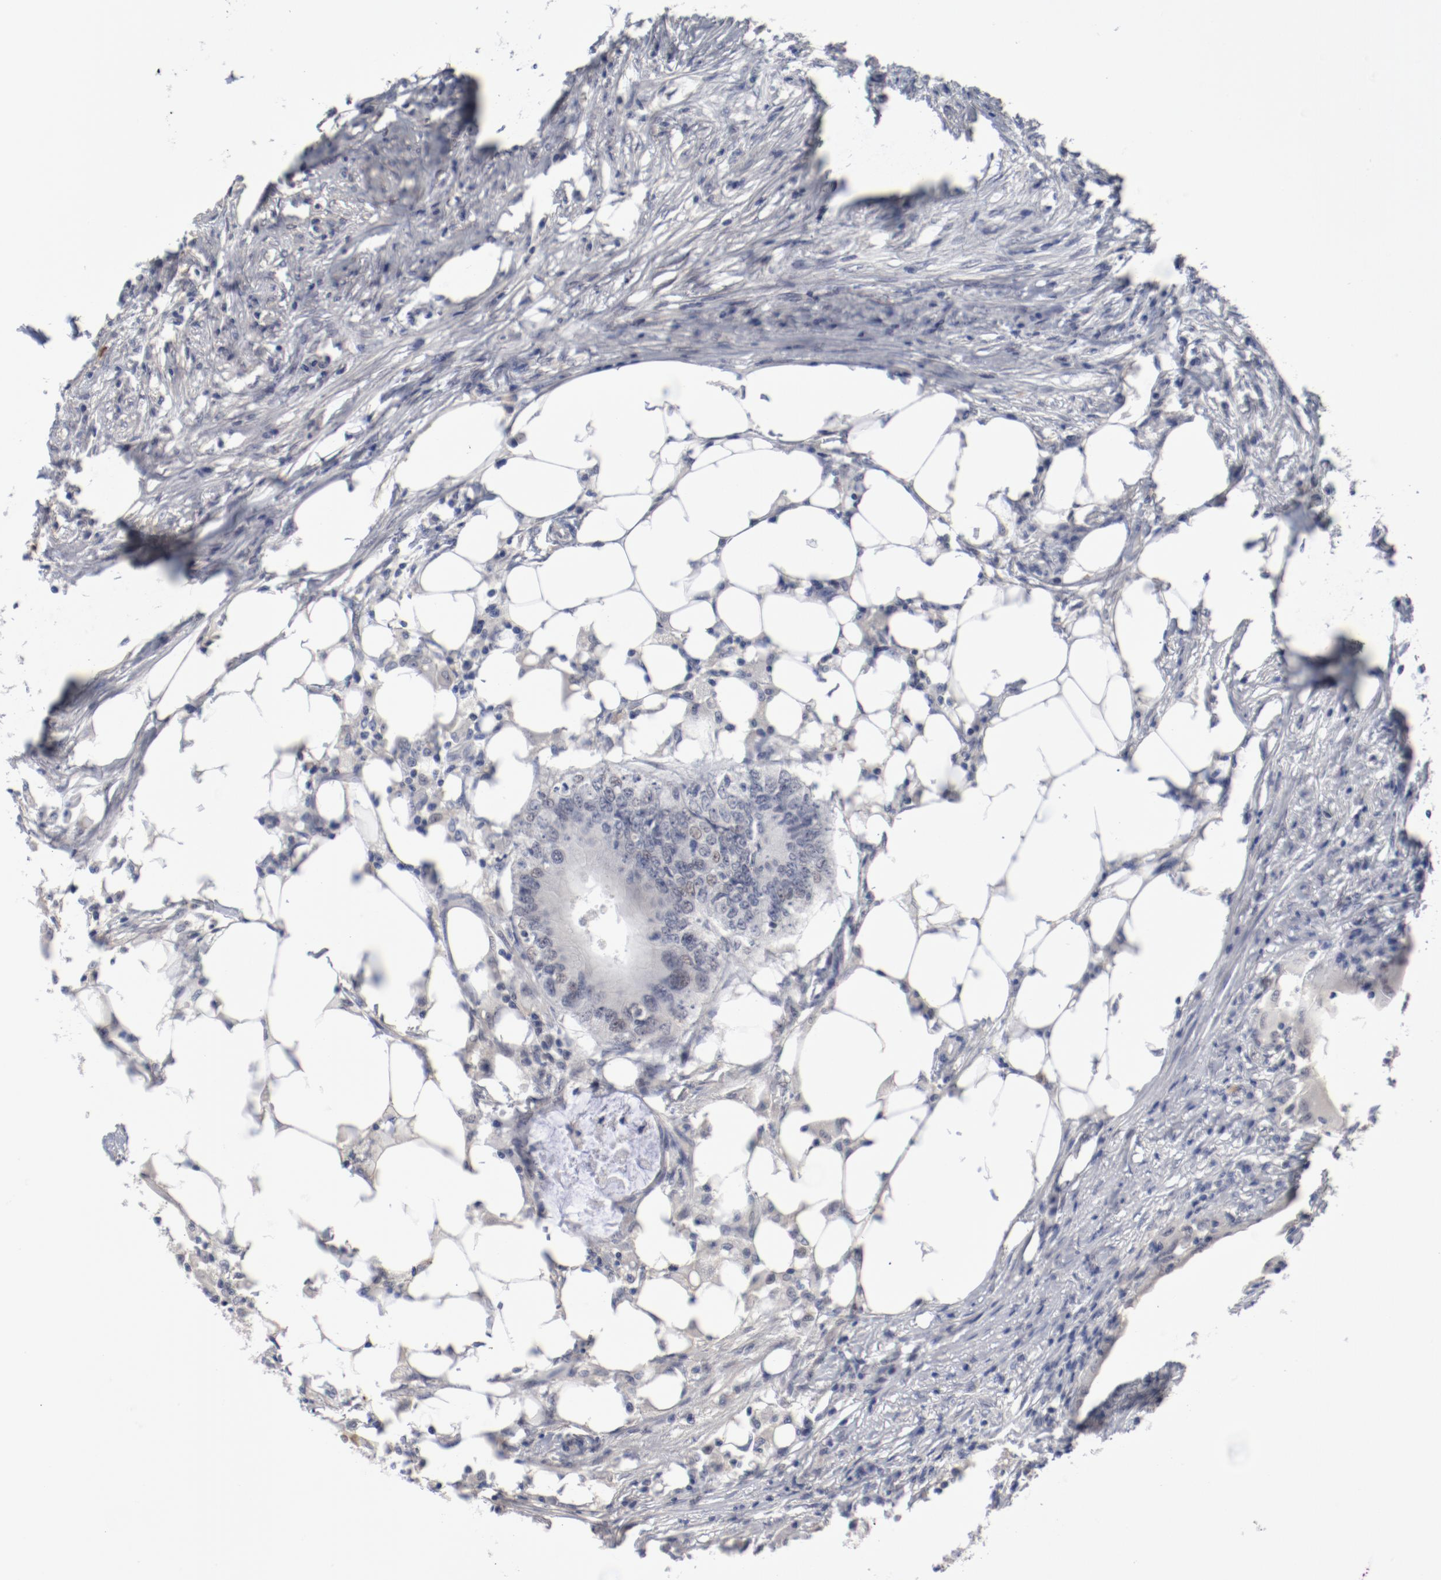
{"staining": {"intensity": "negative", "quantity": "none", "location": "none"}, "tissue": "colorectal cancer", "cell_type": "Tumor cells", "image_type": "cancer", "snomed": [{"axis": "morphology", "description": "Adenocarcinoma, NOS"}, {"axis": "topography", "description": "Colon"}], "caption": "Immunohistochemistry (IHC) of adenocarcinoma (colorectal) demonstrates no staining in tumor cells.", "gene": "ANKLE2", "patient": {"sex": "male", "age": 71}}